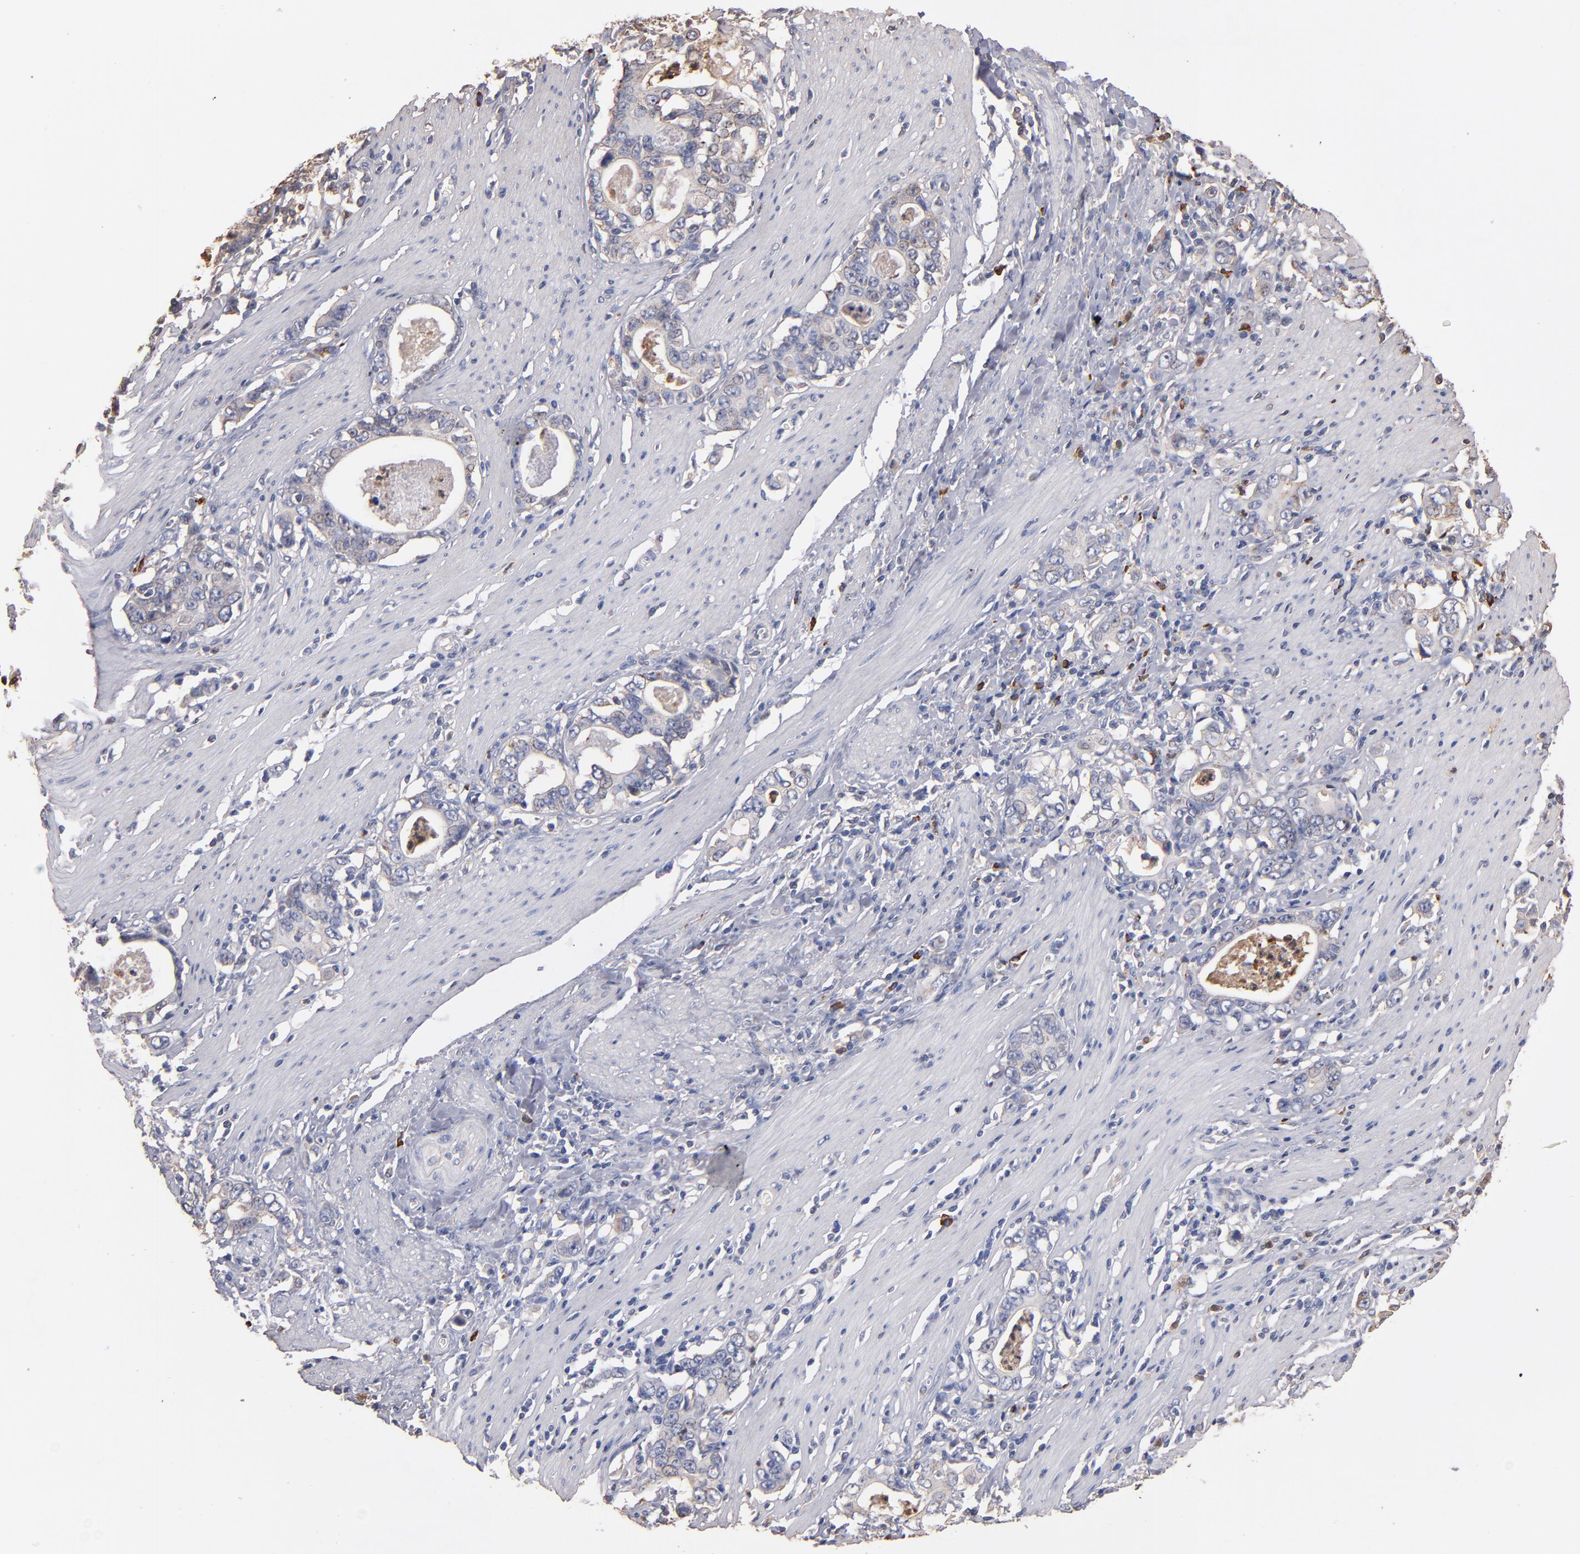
{"staining": {"intensity": "weak", "quantity": "<25%", "location": "cytoplasmic/membranous"}, "tissue": "stomach cancer", "cell_type": "Tumor cells", "image_type": "cancer", "snomed": [{"axis": "morphology", "description": "Adenocarcinoma, NOS"}, {"axis": "topography", "description": "Stomach, lower"}], "caption": "Tumor cells are negative for protein expression in human stomach adenocarcinoma.", "gene": "RO60", "patient": {"sex": "female", "age": 72}}